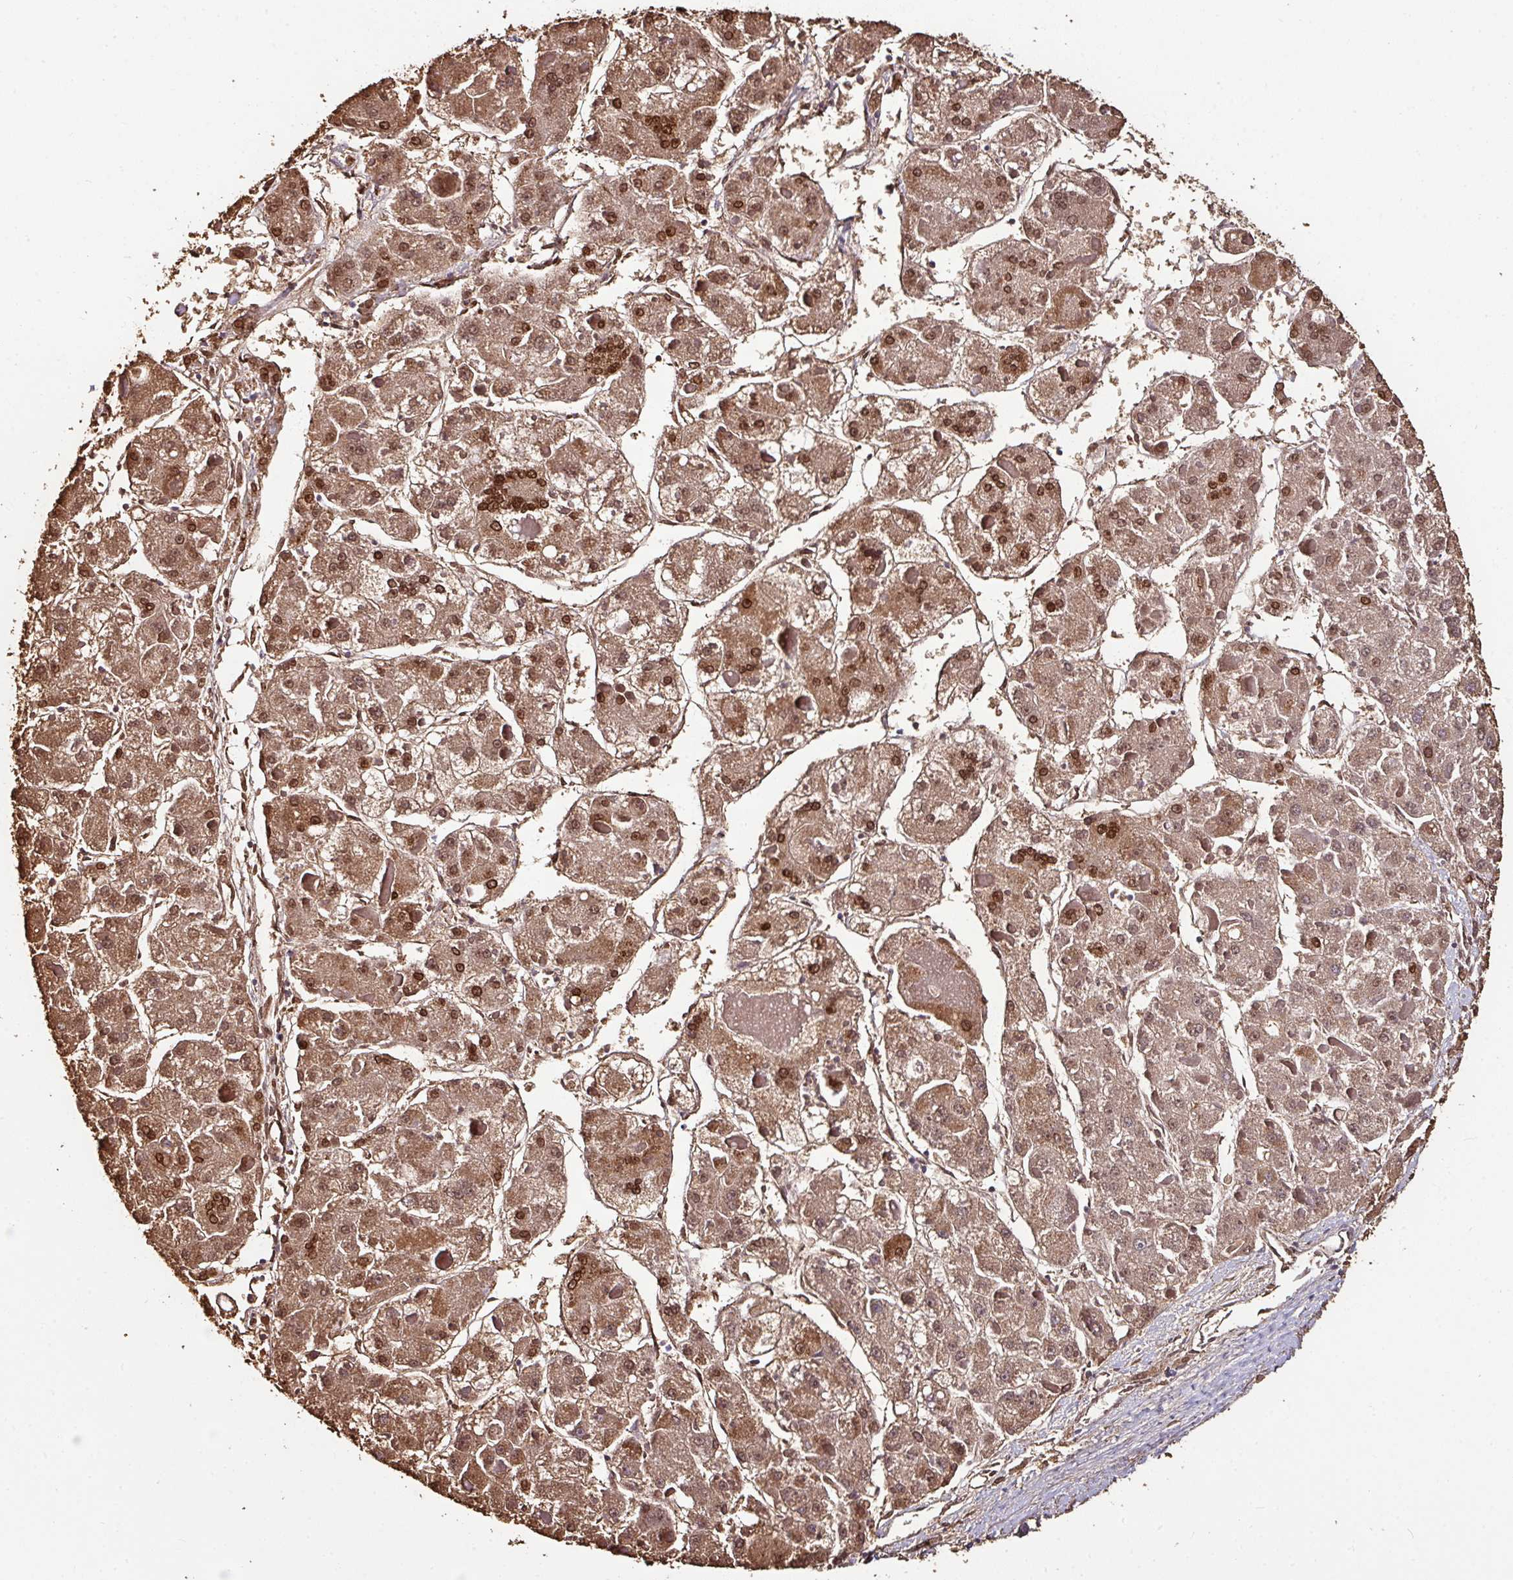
{"staining": {"intensity": "moderate", "quantity": ">75%", "location": "cytoplasmic/membranous,nuclear"}, "tissue": "liver cancer", "cell_type": "Tumor cells", "image_type": "cancer", "snomed": [{"axis": "morphology", "description": "Carcinoma, Hepatocellular, NOS"}, {"axis": "topography", "description": "Liver"}], "caption": "DAB immunohistochemical staining of human liver cancer displays moderate cytoplasmic/membranous and nuclear protein staining in approximately >75% of tumor cells.", "gene": "CPD", "patient": {"sex": "female", "age": 73}}